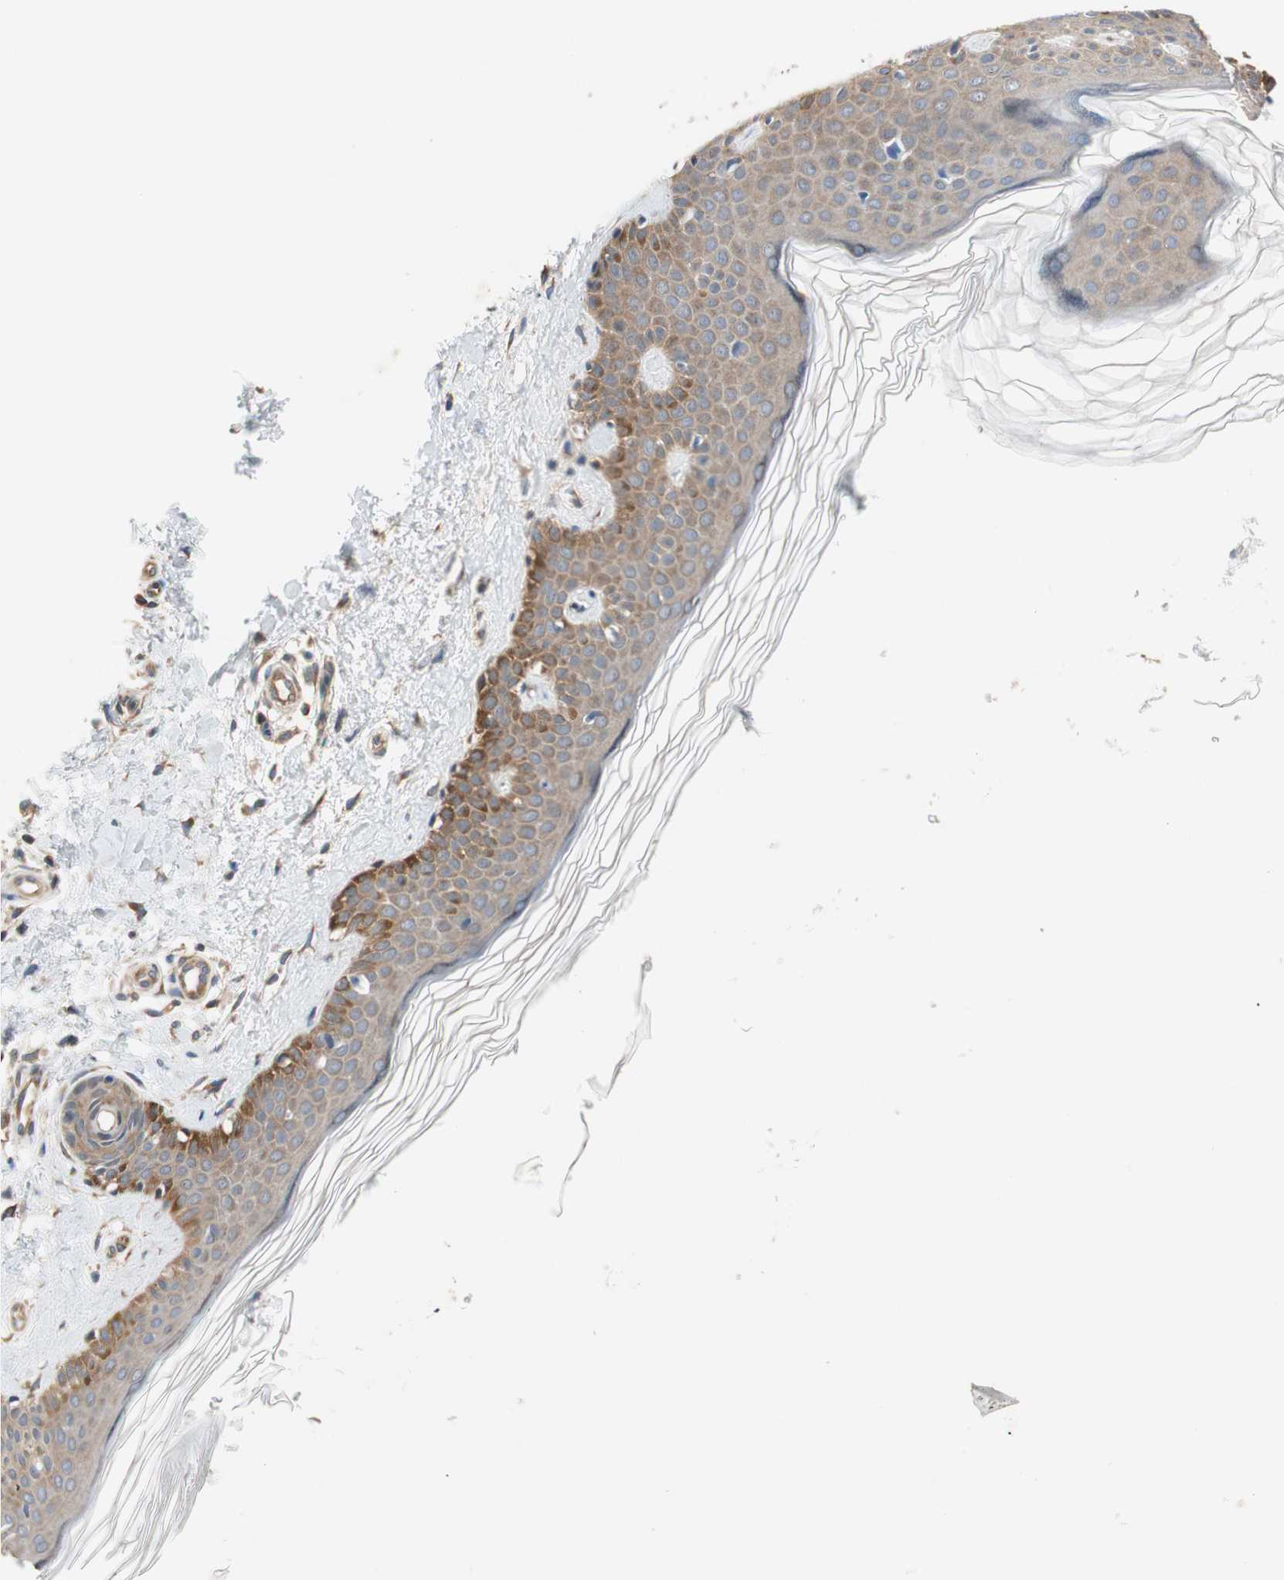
{"staining": {"intensity": "moderate", "quantity": ">75%", "location": "cytoplasmic/membranous"}, "tissue": "skin", "cell_type": "Fibroblasts", "image_type": "normal", "snomed": [{"axis": "morphology", "description": "Normal tissue, NOS"}, {"axis": "topography", "description": "Skin"}], "caption": "A high-resolution histopathology image shows IHC staining of unremarkable skin, which demonstrates moderate cytoplasmic/membranous staining in approximately >75% of fibroblasts.", "gene": "WASL", "patient": {"sex": "male", "age": 67}}